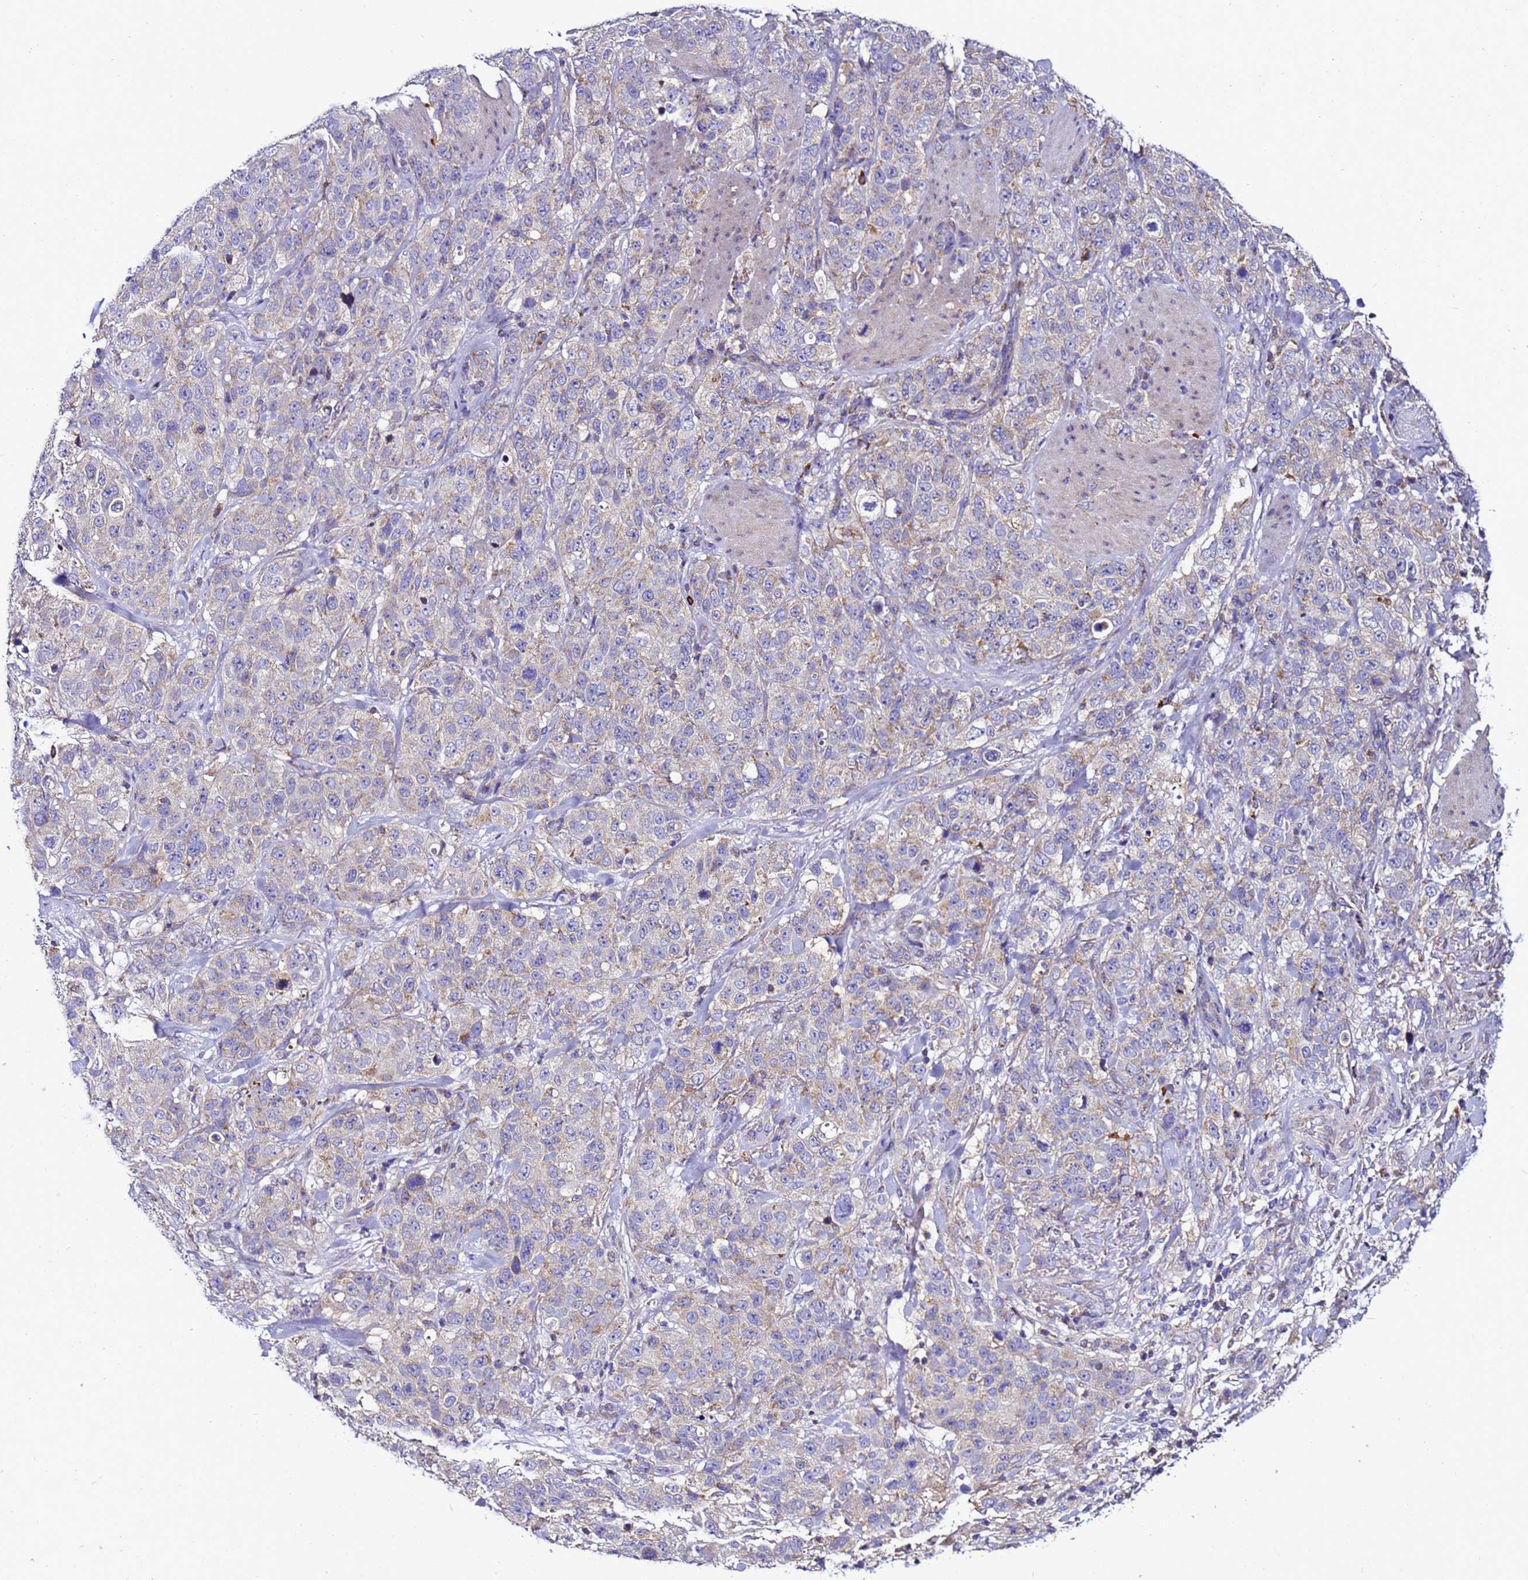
{"staining": {"intensity": "weak", "quantity": "<25%", "location": "cytoplasmic/membranous"}, "tissue": "stomach cancer", "cell_type": "Tumor cells", "image_type": "cancer", "snomed": [{"axis": "morphology", "description": "Adenocarcinoma, NOS"}, {"axis": "topography", "description": "Stomach"}], "caption": "Tumor cells are negative for brown protein staining in stomach cancer. Brightfield microscopy of immunohistochemistry (IHC) stained with DAB (brown) and hematoxylin (blue), captured at high magnification.", "gene": "HIGD2A", "patient": {"sex": "male", "age": 48}}